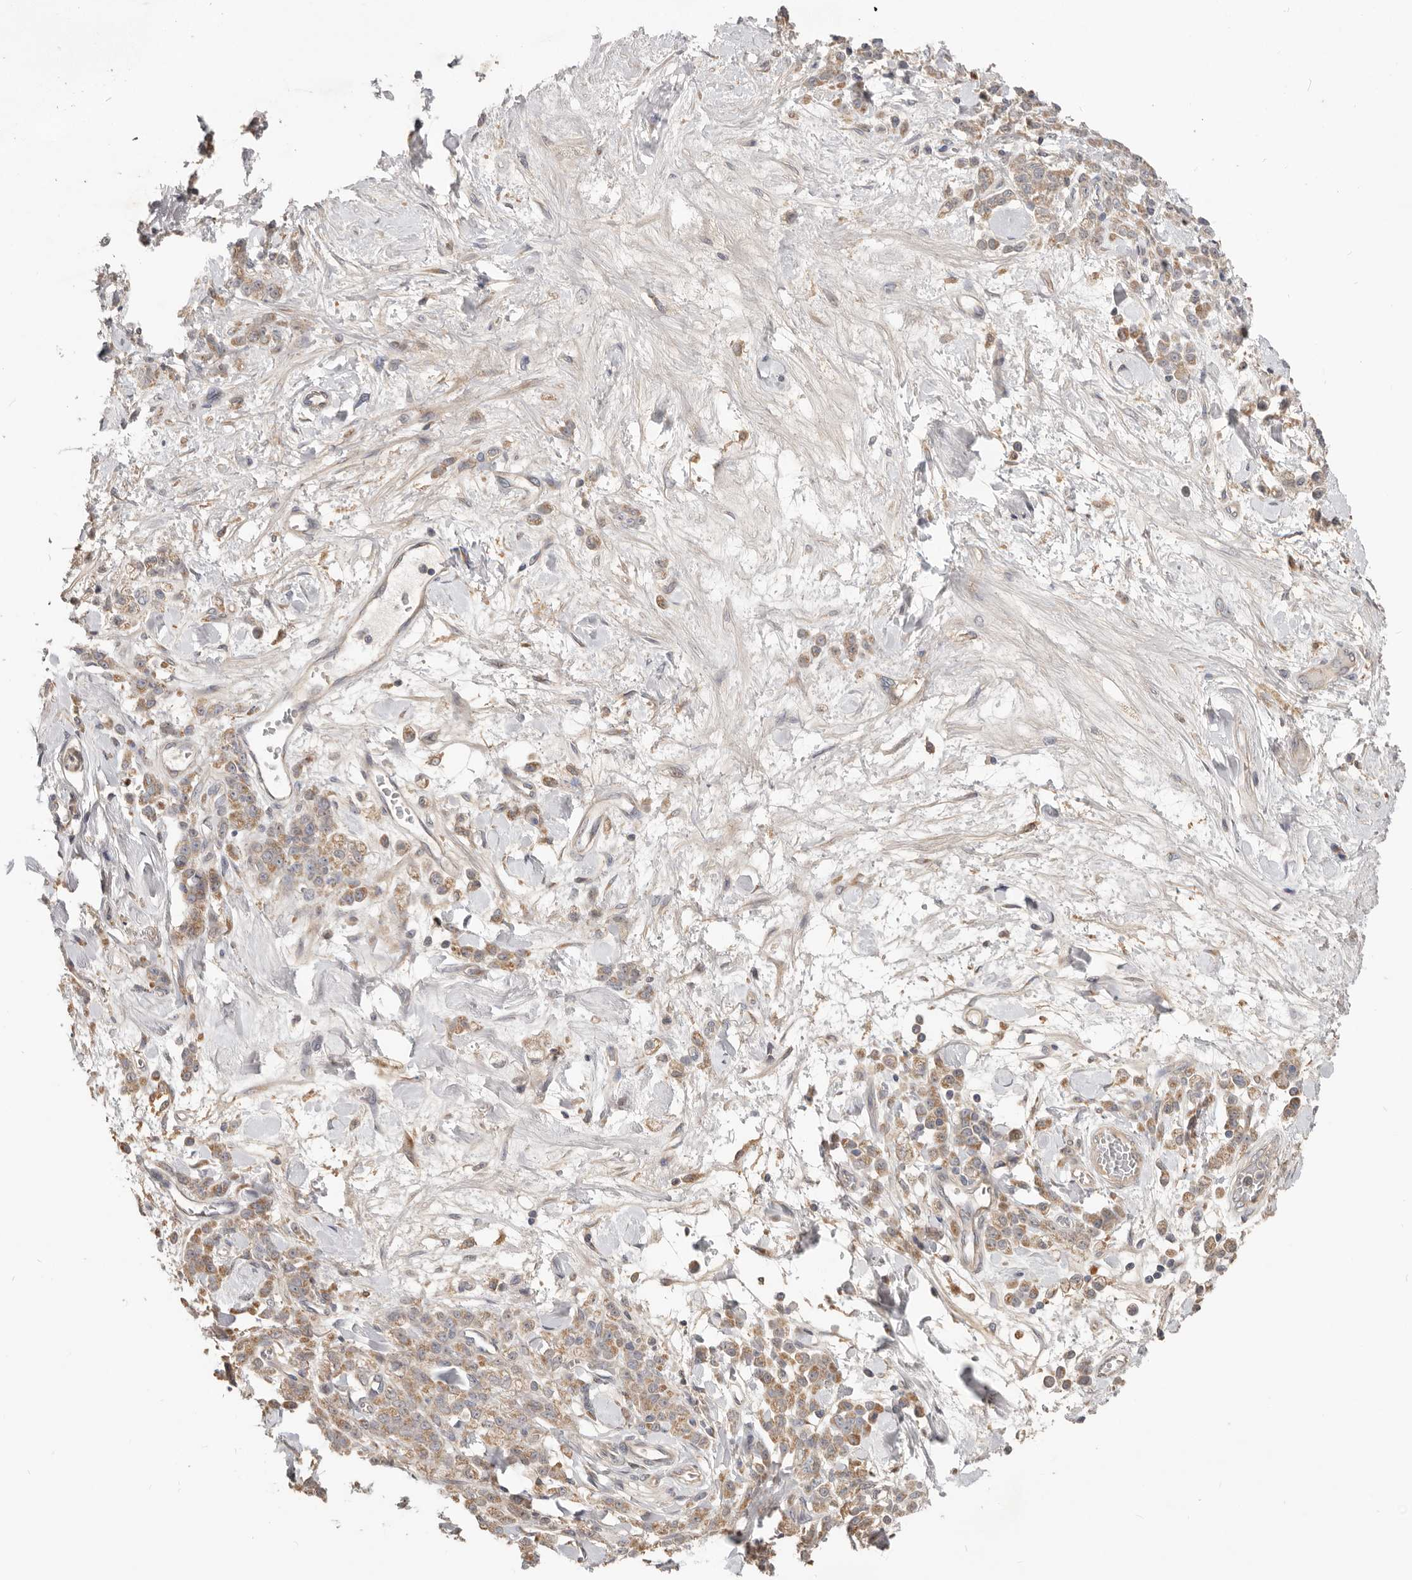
{"staining": {"intensity": "moderate", "quantity": ">75%", "location": "cytoplasmic/membranous"}, "tissue": "stomach cancer", "cell_type": "Tumor cells", "image_type": "cancer", "snomed": [{"axis": "morphology", "description": "Normal tissue, NOS"}, {"axis": "morphology", "description": "Adenocarcinoma, NOS"}, {"axis": "topography", "description": "Stomach"}], "caption": "Immunohistochemical staining of human stomach cancer (adenocarcinoma) displays medium levels of moderate cytoplasmic/membranous expression in about >75% of tumor cells.", "gene": "LRP6", "patient": {"sex": "male", "age": 82}}